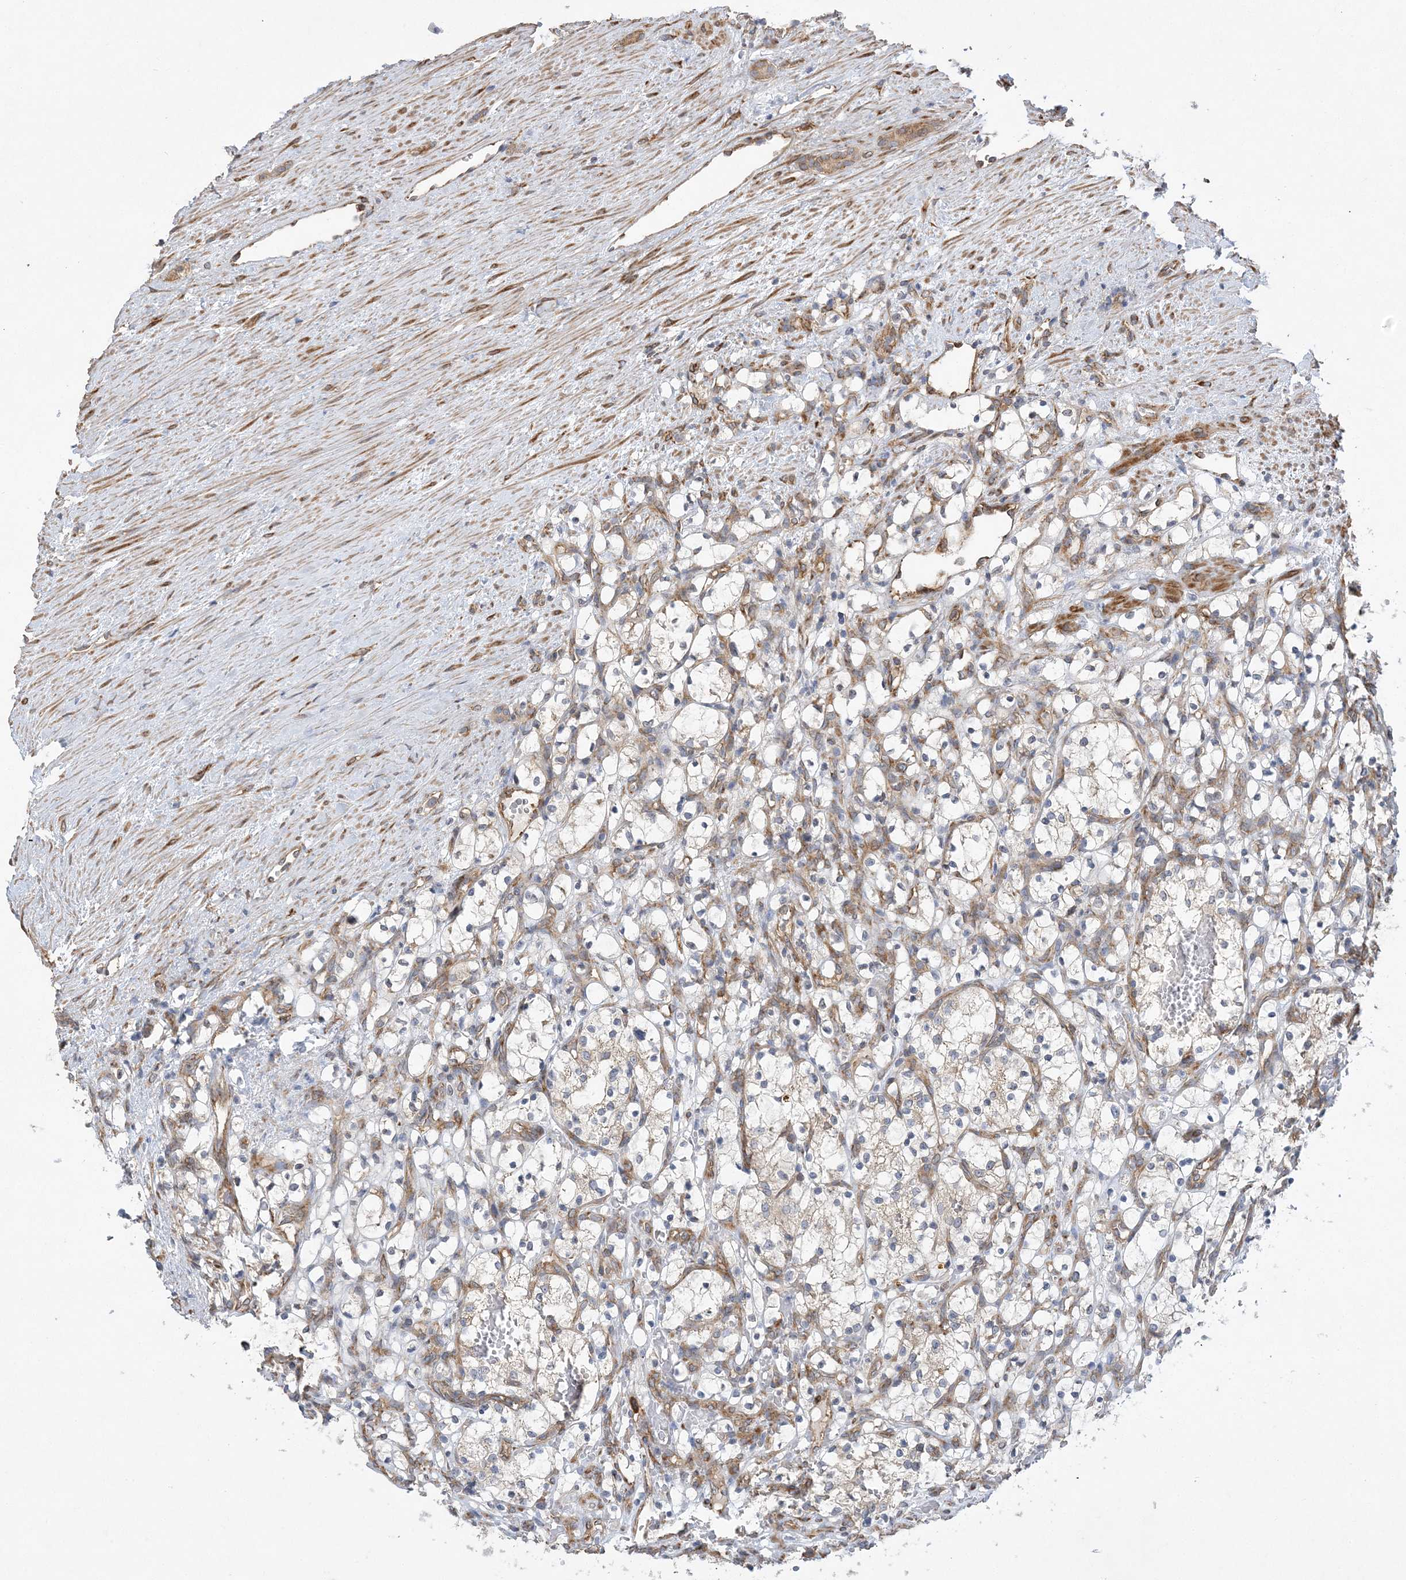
{"staining": {"intensity": "weak", "quantity": "<25%", "location": "cytoplasmic/membranous"}, "tissue": "renal cancer", "cell_type": "Tumor cells", "image_type": "cancer", "snomed": [{"axis": "morphology", "description": "Adenocarcinoma, NOS"}, {"axis": "topography", "description": "Kidney"}], "caption": "Immunohistochemistry image of neoplastic tissue: human adenocarcinoma (renal) stained with DAB shows no significant protein staining in tumor cells.", "gene": "MAP4K5", "patient": {"sex": "female", "age": 69}}